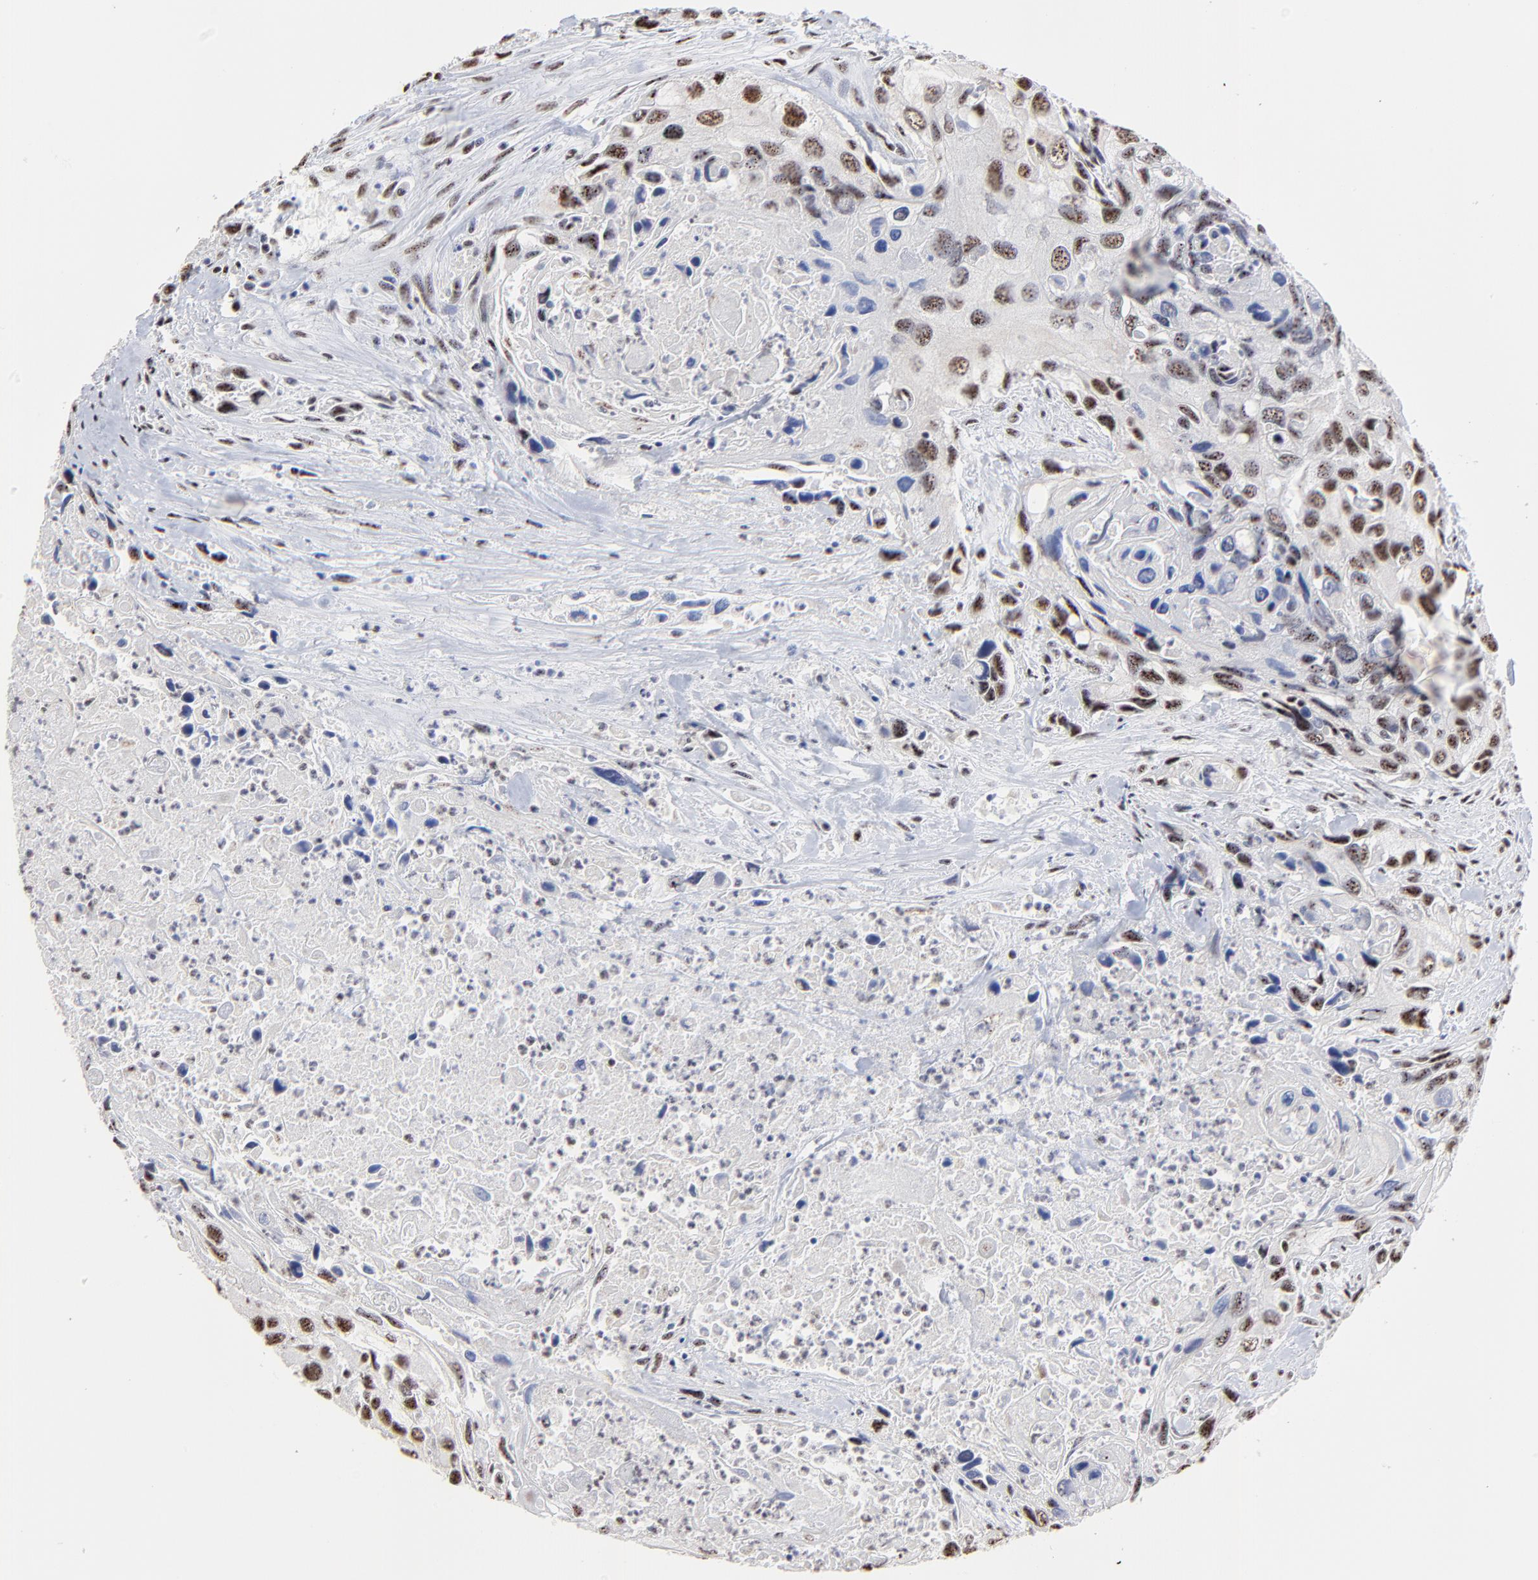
{"staining": {"intensity": "moderate", "quantity": ">75%", "location": "nuclear"}, "tissue": "urothelial cancer", "cell_type": "Tumor cells", "image_type": "cancer", "snomed": [{"axis": "morphology", "description": "Urothelial carcinoma, High grade"}, {"axis": "topography", "description": "Urinary bladder"}], "caption": "Protein staining of high-grade urothelial carcinoma tissue exhibits moderate nuclear expression in about >75% of tumor cells.", "gene": "MBD4", "patient": {"sex": "male", "age": 71}}